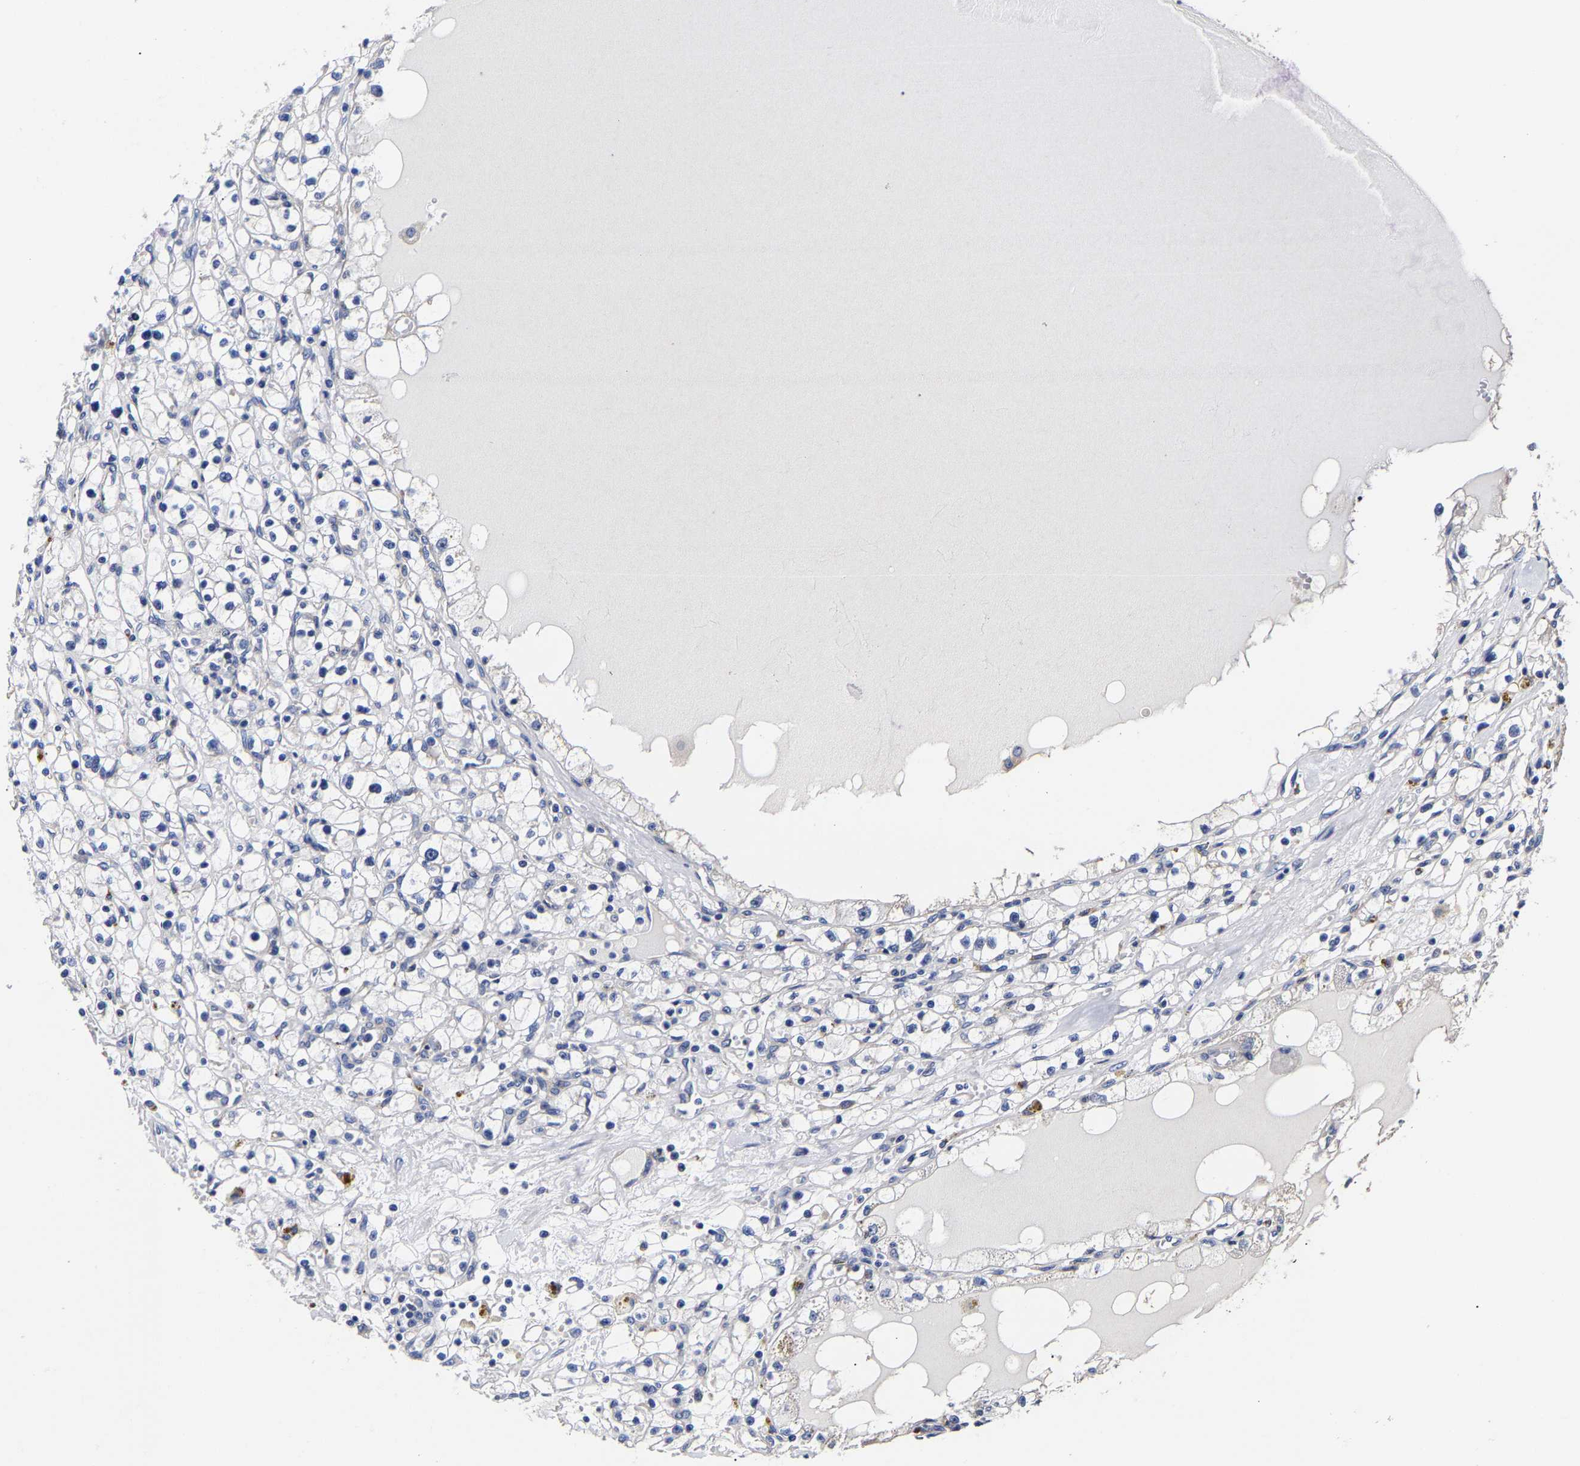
{"staining": {"intensity": "negative", "quantity": "none", "location": "none"}, "tissue": "renal cancer", "cell_type": "Tumor cells", "image_type": "cancer", "snomed": [{"axis": "morphology", "description": "Adenocarcinoma, NOS"}, {"axis": "topography", "description": "Kidney"}], "caption": "Renal cancer was stained to show a protein in brown. There is no significant staining in tumor cells.", "gene": "AASS", "patient": {"sex": "male", "age": 56}}